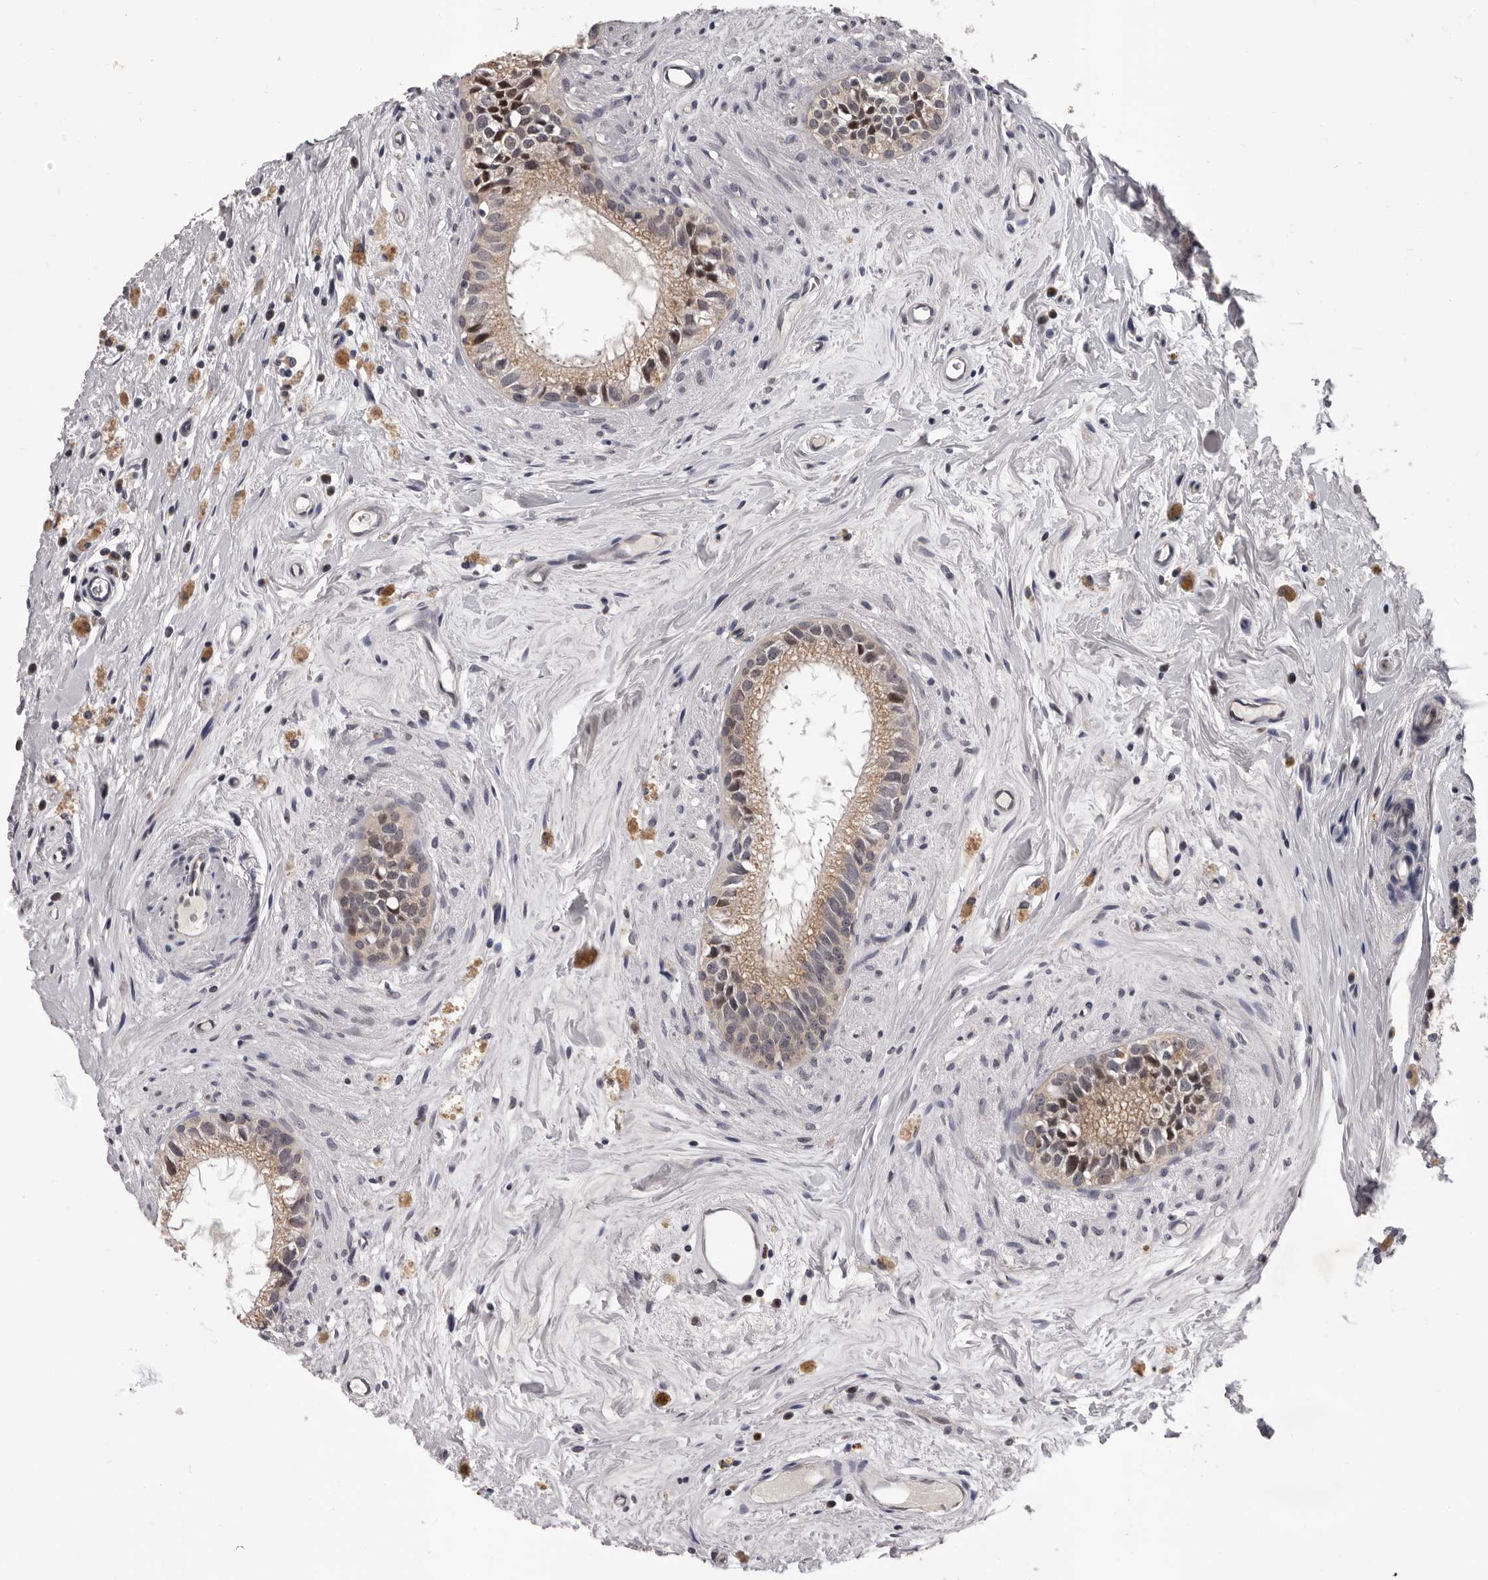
{"staining": {"intensity": "weak", "quantity": ">75%", "location": "cytoplasmic/membranous,nuclear"}, "tissue": "epididymis", "cell_type": "Glandular cells", "image_type": "normal", "snomed": [{"axis": "morphology", "description": "Normal tissue, NOS"}, {"axis": "topography", "description": "Epididymis"}], "caption": "A micrograph showing weak cytoplasmic/membranous,nuclear expression in about >75% of glandular cells in unremarkable epididymis, as visualized by brown immunohistochemical staining.", "gene": "MED8", "patient": {"sex": "male", "age": 80}}